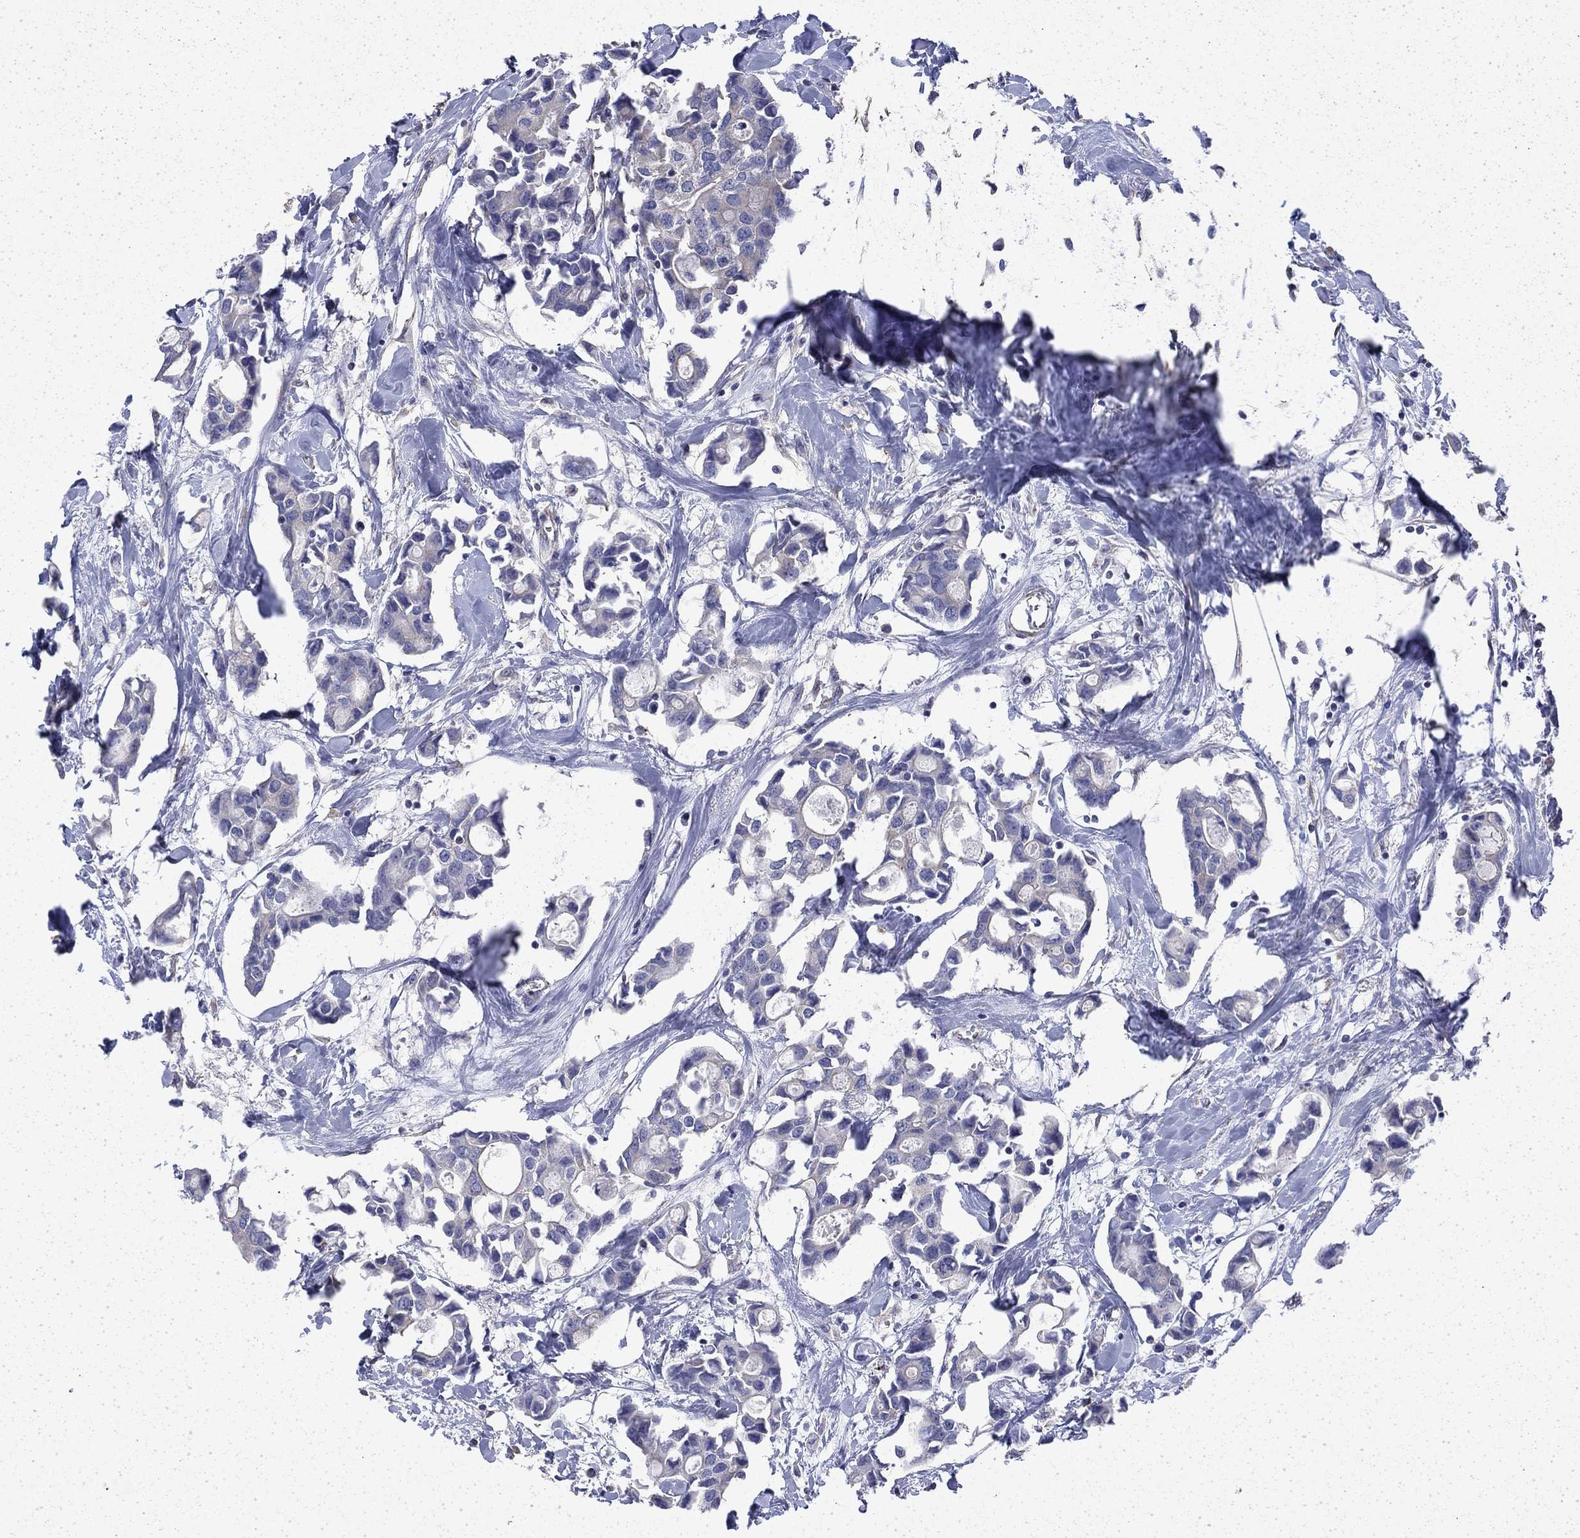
{"staining": {"intensity": "negative", "quantity": "none", "location": "none"}, "tissue": "breast cancer", "cell_type": "Tumor cells", "image_type": "cancer", "snomed": [{"axis": "morphology", "description": "Duct carcinoma"}, {"axis": "topography", "description": "Breast"}], "caption": "Histopathology image shows no protein expression in tumor cells of infiltrating ductal carcinoma (breast) tissue. (Immunohistochemistry, brightfield microscopy, high magnification).", "gene": "DTNA", "patient": {"sex": "female", "age": 83}}